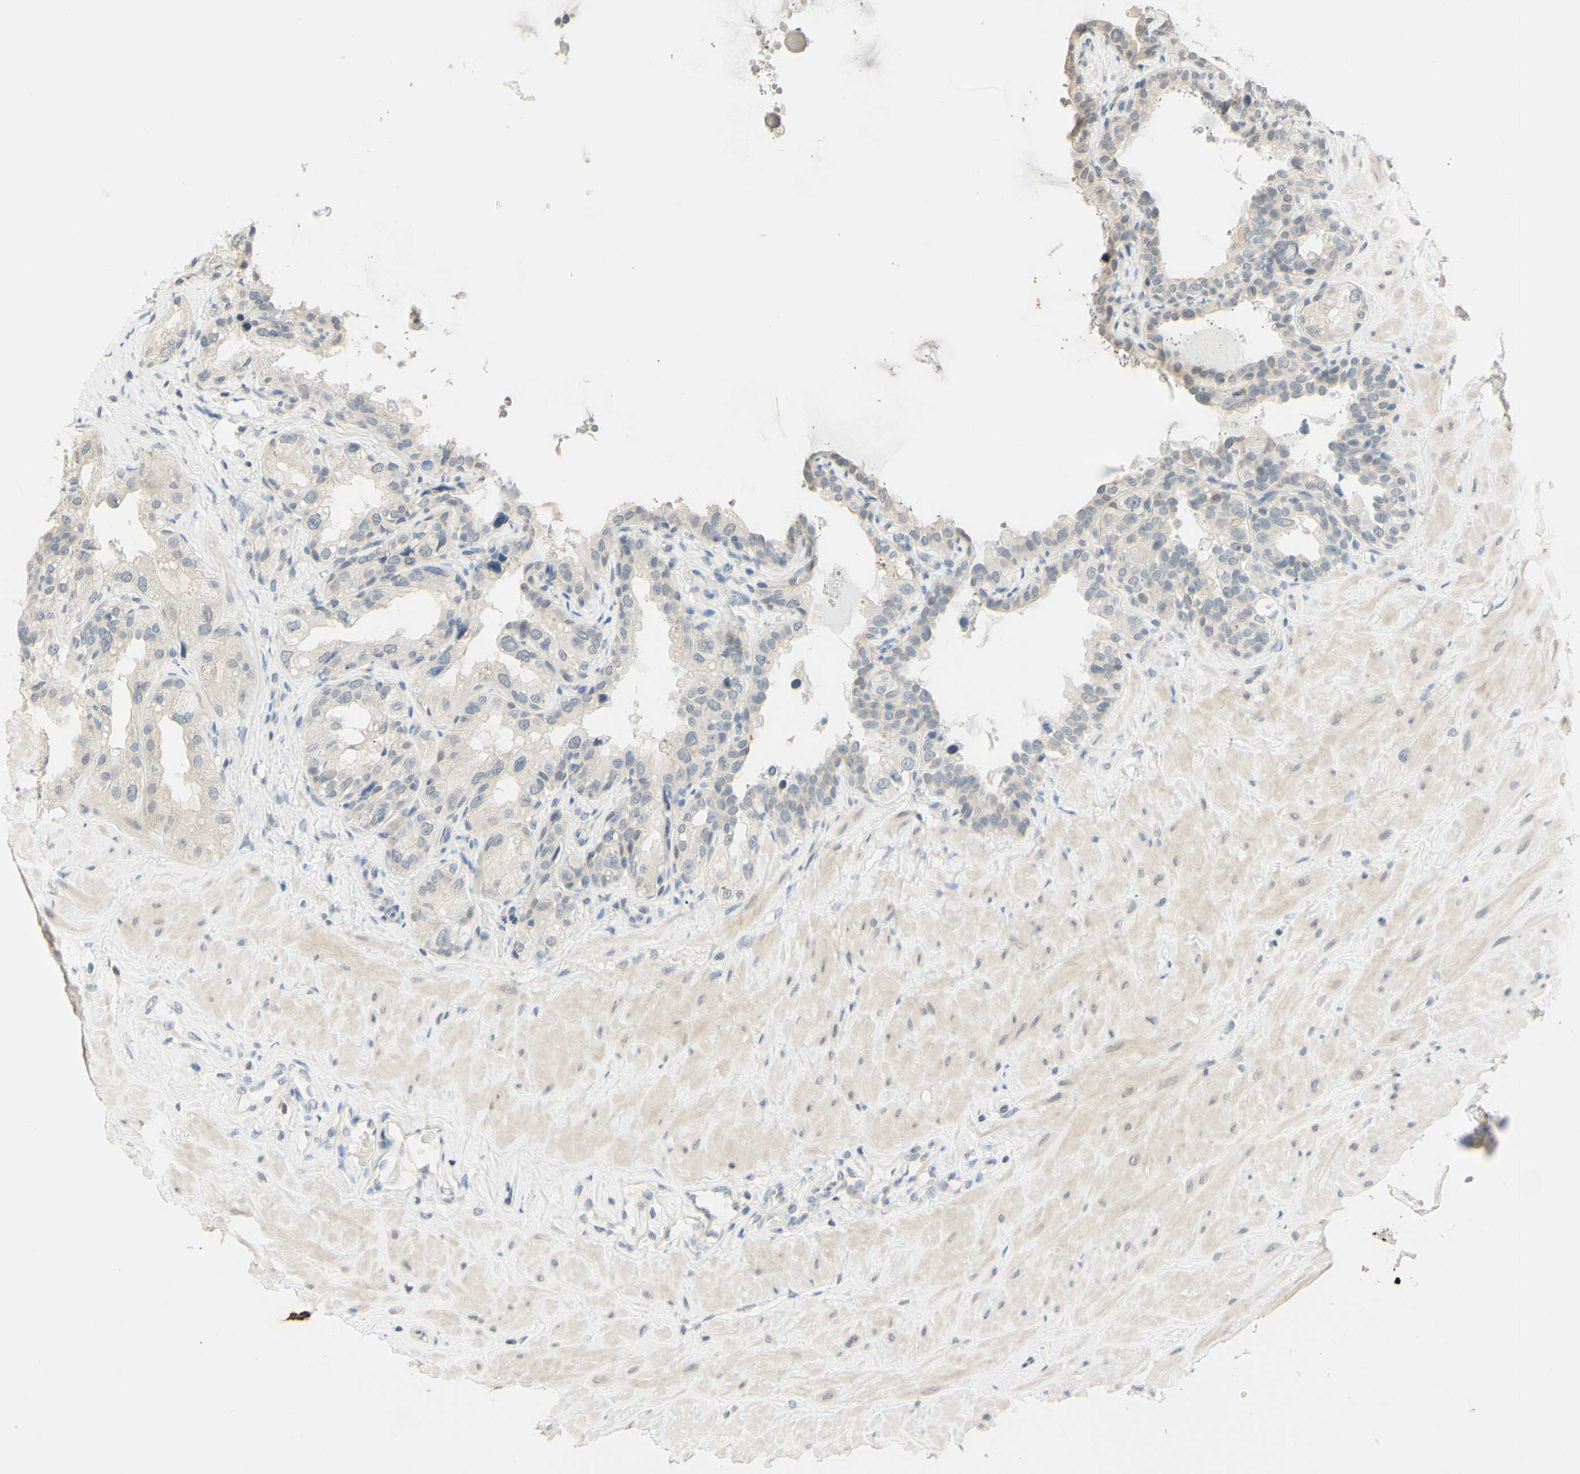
{"staining": {"intensity": "weak", "quantity": "25%-75%", "location": "cytoplasmic/membranous"}, "tissue": "seminal vesicle", "cell_type": "Glandular cells", "image_type": "normal", "snomed": [{"axis": "morphology", "description": "Normal tissue, NOS"}, {"axis": "topography", "description": "Seminal veicle"}], "caption": "A low amount of weak cytoplasmic/membranous positivity is seen in about 25%-75% of glandular cells in unremarkable seminal vesicle.", "gene": "MAG", "patient": {"sex": "male", "age": 68}}